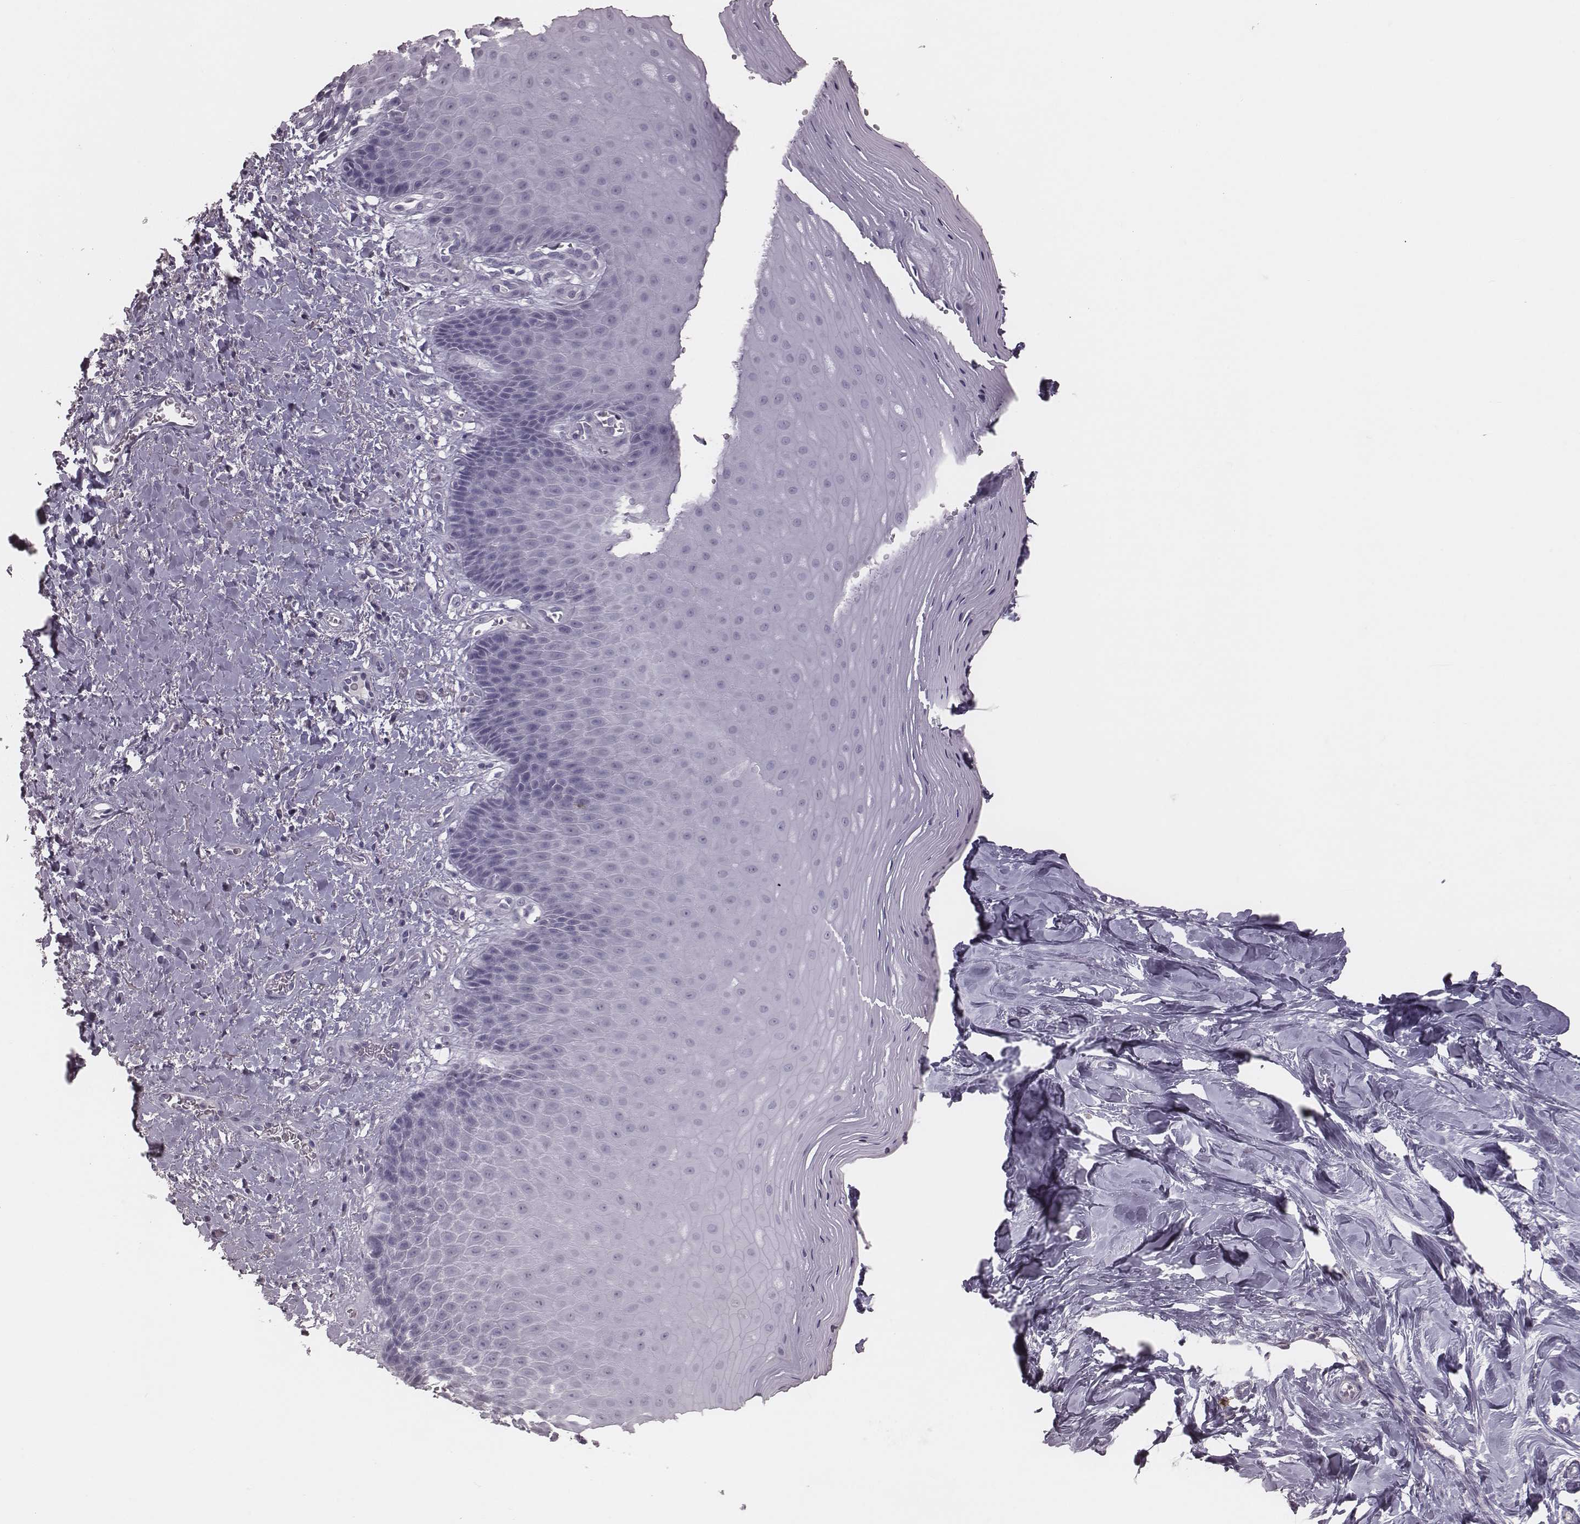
{"staining": {"intensity": "negative", "quantity": "none", "location": "none"}, "tissue": "vagina", "cell_type": "Squamous epithelial cells", "image_type": "normal", "snomed": [{"axis": "morphology", "description": "Normal tissue, NOS"}, {"axis": "topography", "description": "Vagina"}], "caption": "An image of vagina stained for a protein demonstrates no brown staining in squamous epithelial cells.", "gene": "PDCD1", "patient": {"sex": "female", "age": 83}}